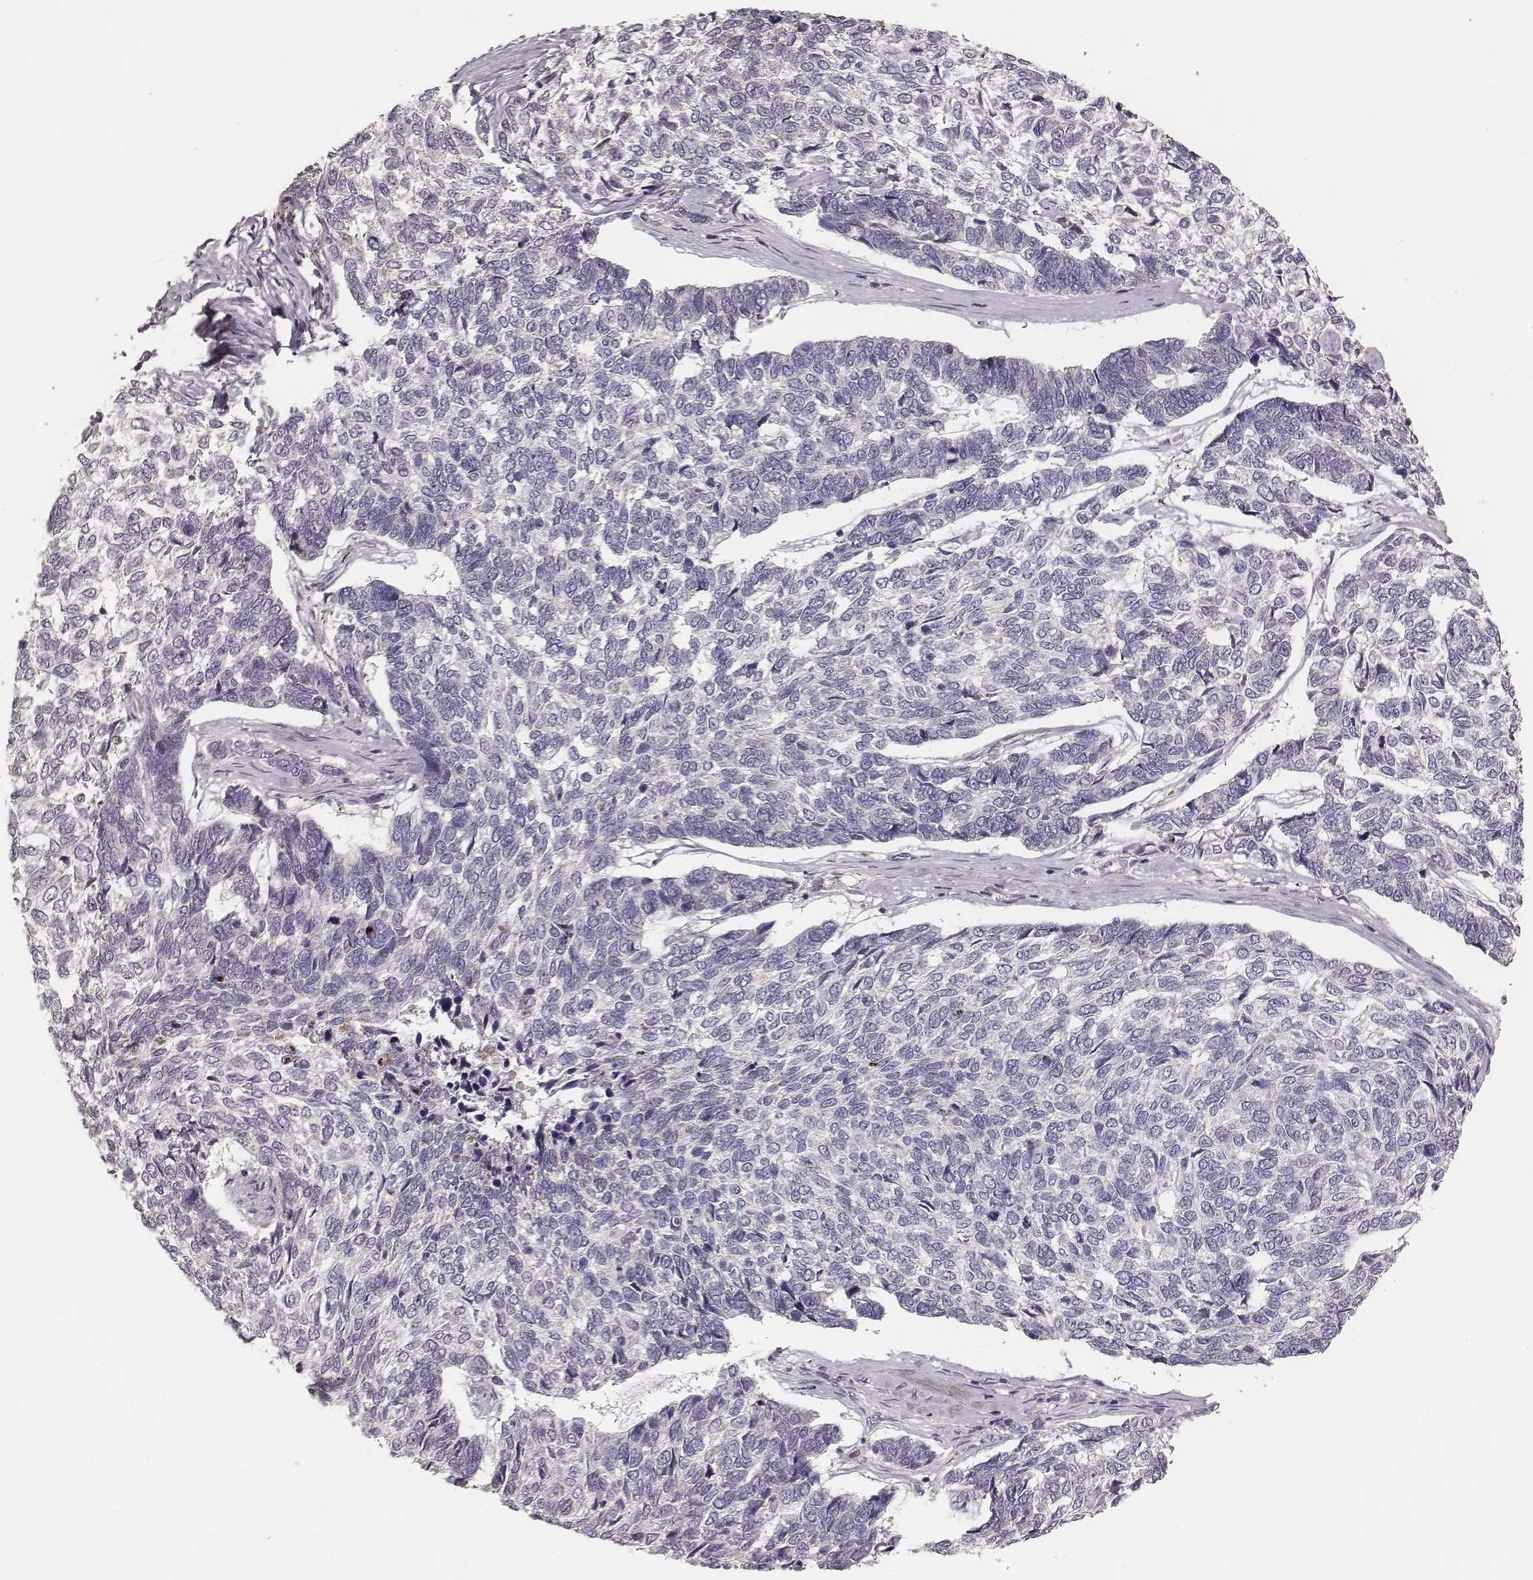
{"staining": {"intensity": "negative", "quantity": "none", "location": "none"}, "tissue": "skin cancer", "cell_type": "Tumor cells", "image_type": "cancer", "snomed": [{"axis": "morphology", "description": "Basal cell carcinoma"}, {"axis": "topography", "description": "Skin"}], "caption": "Image shows no protein positivity in tumor cells of skin cancer tissue.", "gene": "TUFM", "patient": {"sex": "female", "age": 65}}